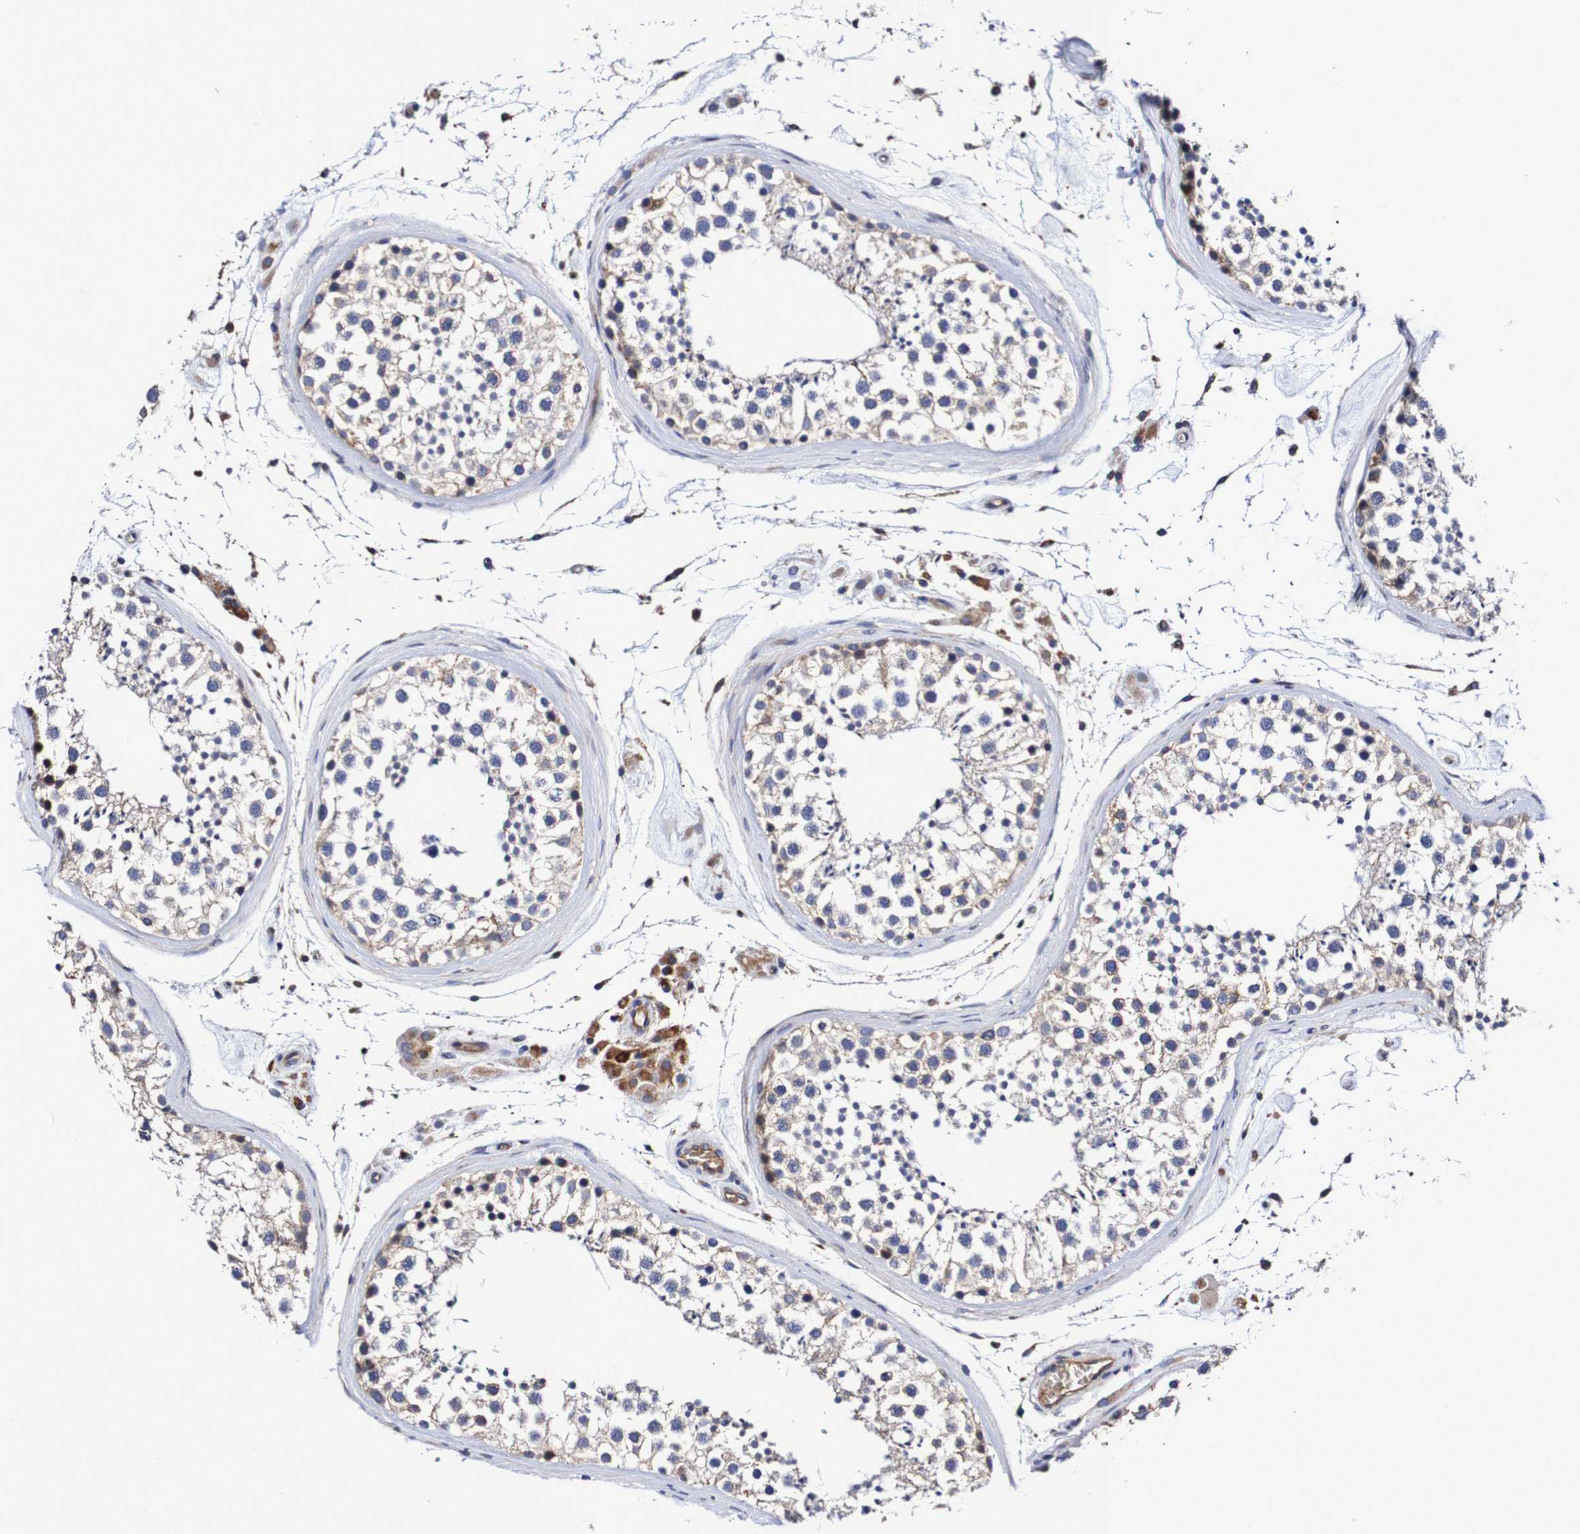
{"staining": {"intensity": "weak", "quantity": ">75%", "location": "cytoplasmic/membranous"}, "tissue": "testis", "cell_type": "Cells in seminiferous ducts", "image_type": "normal", "snomed": [{"axis": "morphology", "description": "Normal tissue, NOS"}, {"axis": "topography", "description": "Testis"}], "caption": "This image shows unremarkable testis stained with immunohistochemistry to label a protein in brown. The cytoplasmic/membranous of cells in seminiferous ducts show weak positivity for the protein. Nuclei are counter-stained blue.", "gene": "WNT4", "patient": {"sex": "male", "age": 46}}